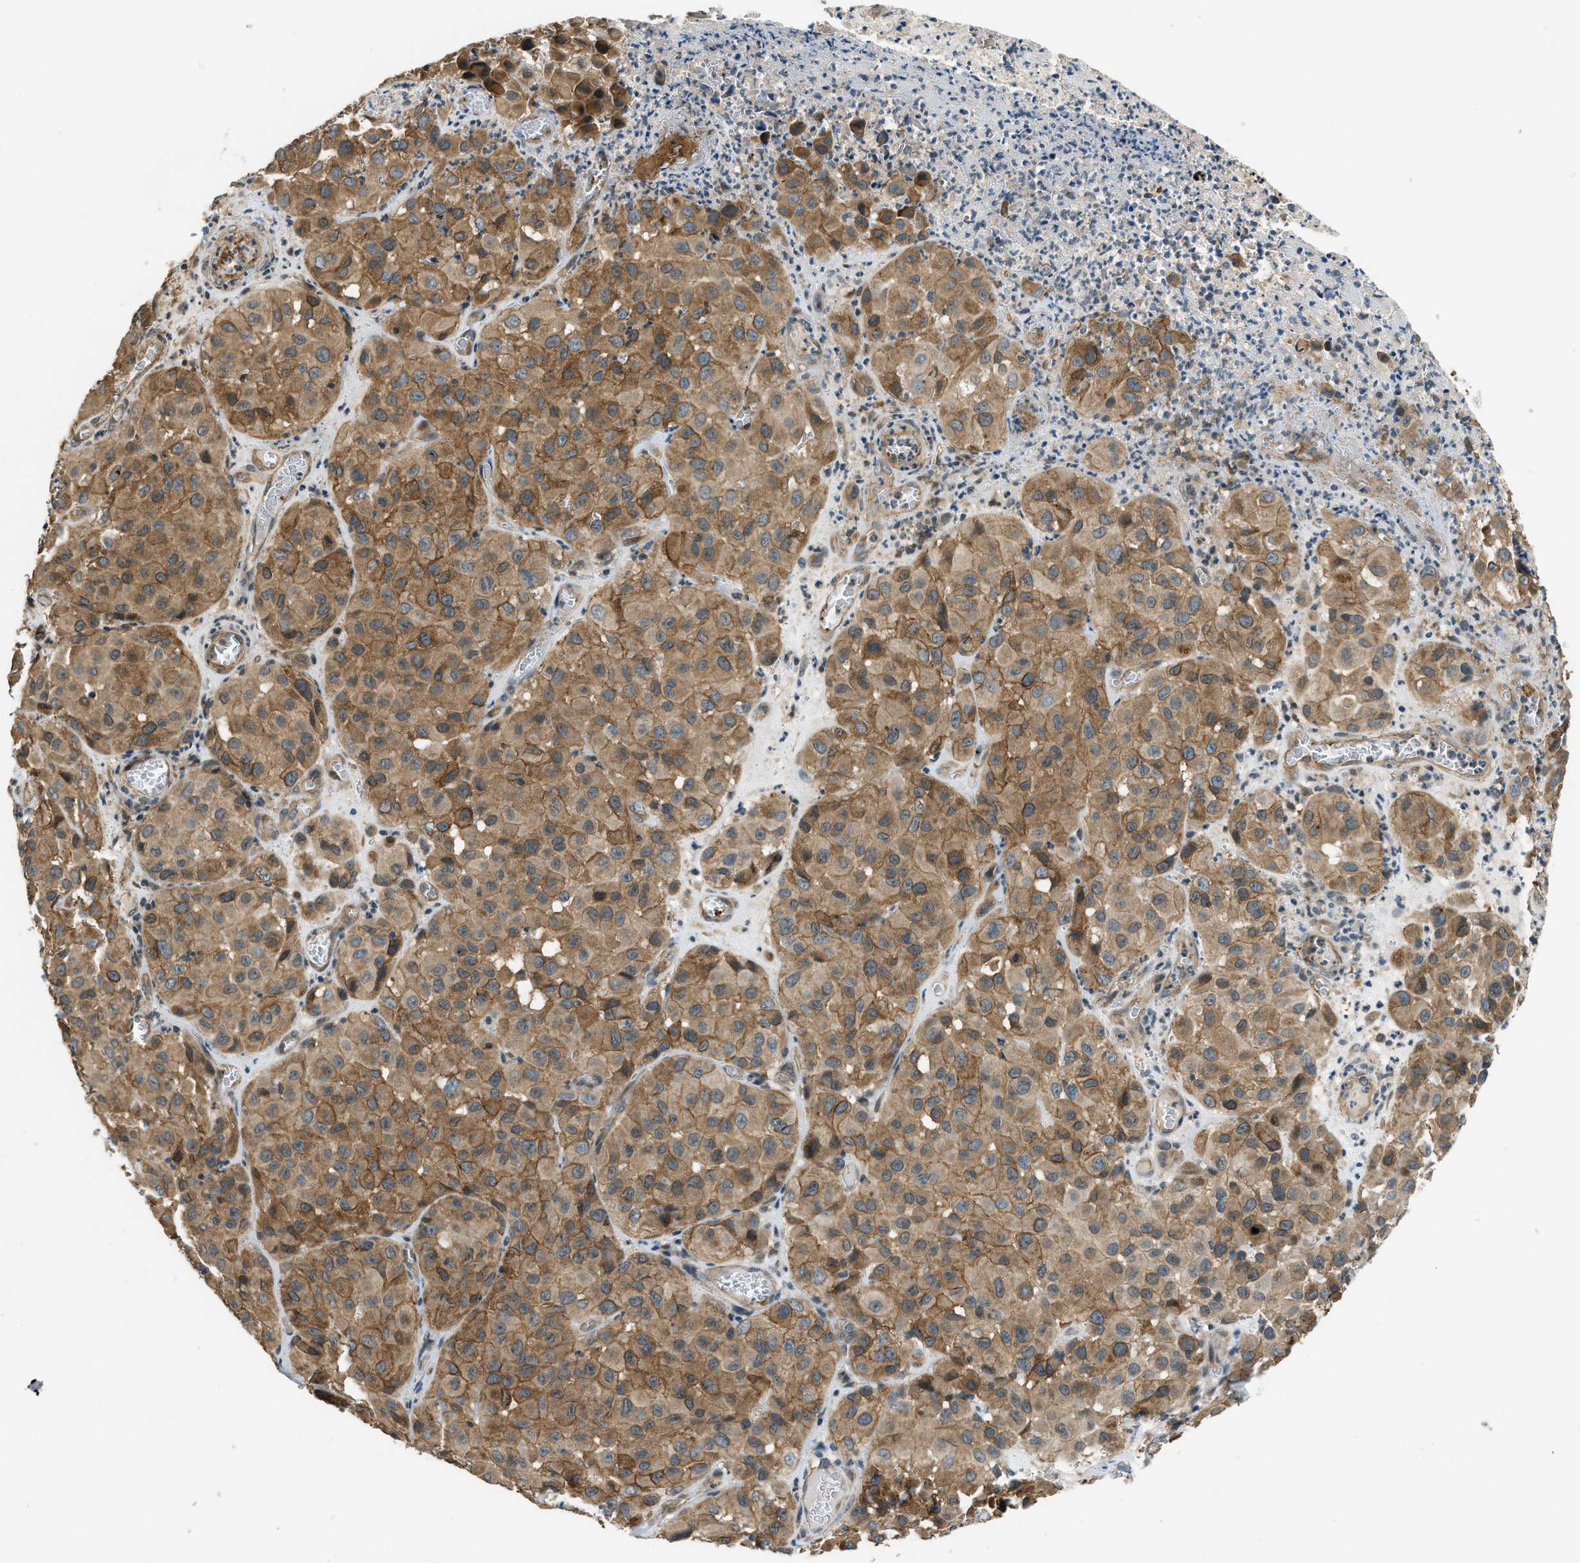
{"staining": {"intensity": "moderate", "quantity": ">75%", "location": "cytoplasmic/membranous"}, "tissue": "melanoma", "cell_type": "Tumor cells", "image_type": "cancer", "snomed": [{"axis": "morphology", "description": "Malignant melanoma, NOS"}, {"axis": "topography", "description": "Skin"}], "caption": "This is an image of IHC staining of malignant melanoma, which shows moderate positivity in the cytoplasmic/membranous of tumor cells.", "gene": "CGN", "patient": {"sex": "female", "age": 21}}